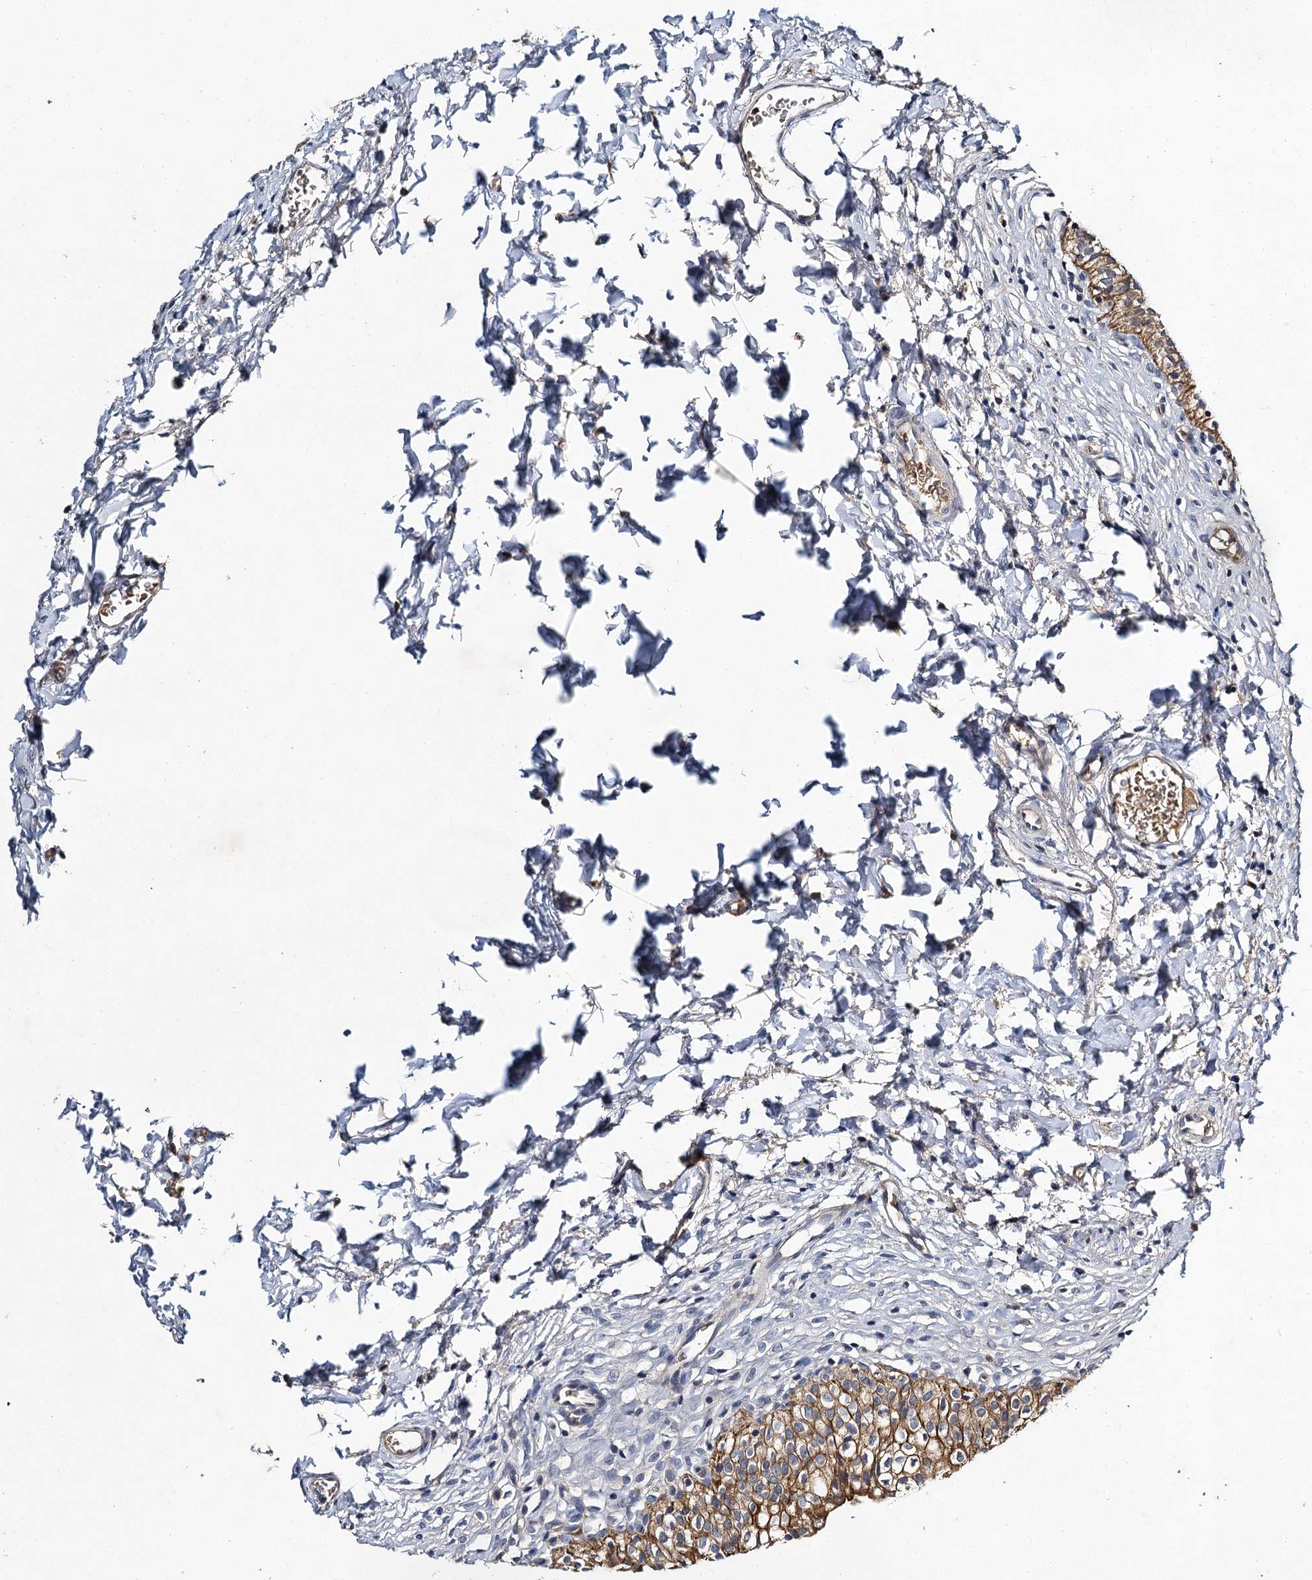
{"staining": {"intensity": "moderate", "quantity": ">75%", "location": "cytoplasmic/membranous"}, "tissue": "urinary bladder", "cell_type": "Urothelial cells", "image_type": "normal", "snomed": [{"axis": "morphology", "description": "Normal tissue, NOS"}, {"axis": "topography", "description": "Urinary bladder"}], "caption": "High-magnification brightfield microscopy of unremarkable urinary bladder stained with DAB (brown) and counterstained with hematoxylin (blue). urothelial cells exhibit moderate cytoplasmic/membranous staining is appreciated in approximately>75% of cells.", "gene": "SLC11A2", "patient": {"sex": "male", "age": 55}}